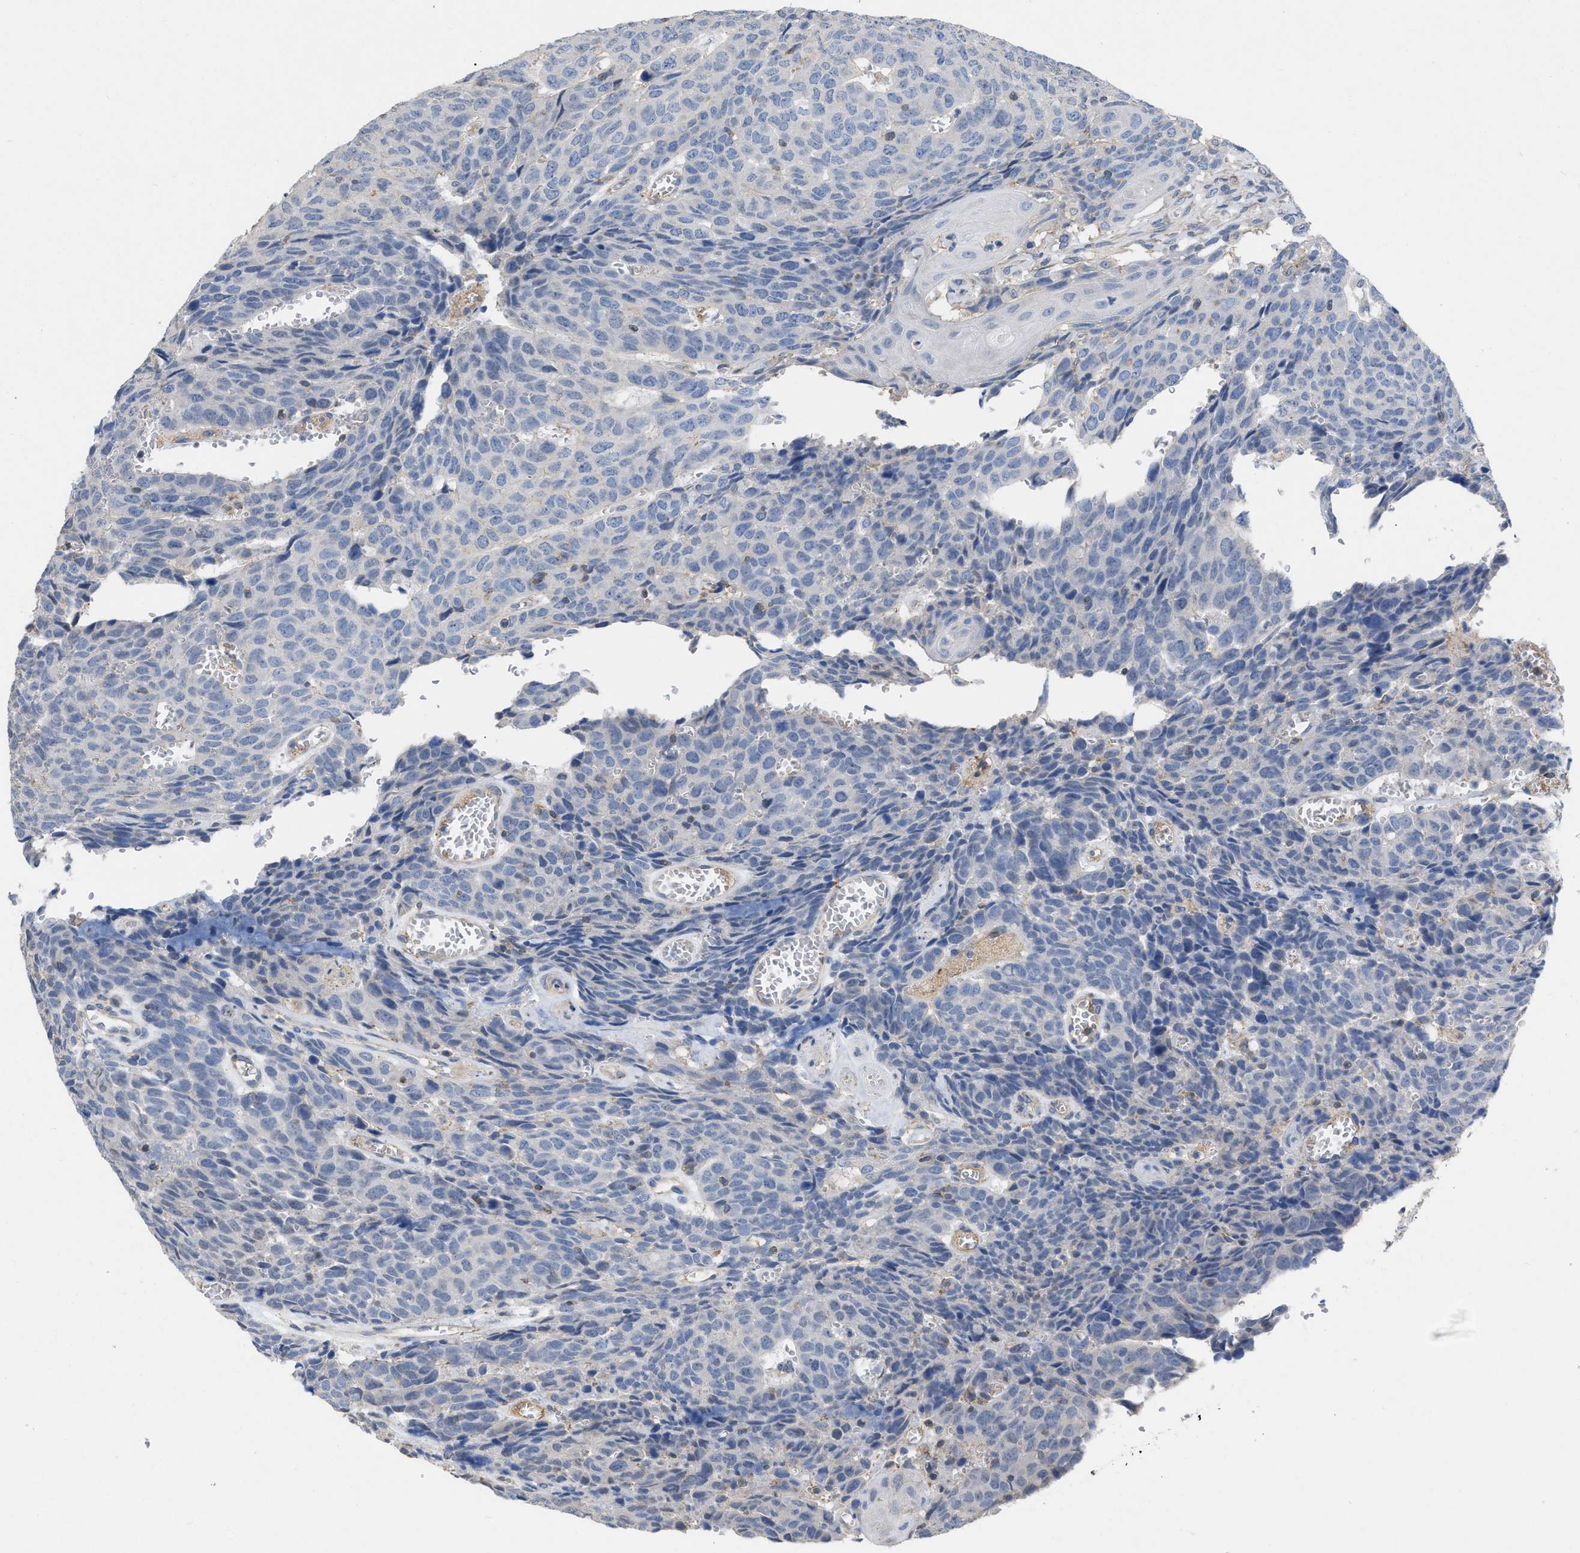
{"staining": {"intensity": "negative", "quantity": "none", "location": "none"}, "tissue": "head and neck cancer", "cell_type": "Tumor cells", "image_type": "cancer", "snomed": [{"axis": "morphology", "description": "Squamous cell carcinoma, NOS"}, {"axis": "topography", "description": "Head-Neck"}], "caption": "Histopathology image shows no significant protein positivity in tumor cells of head and neck cancer.", "gene": "TMEM131", "patient": {"sex": "male", "age": 66}}